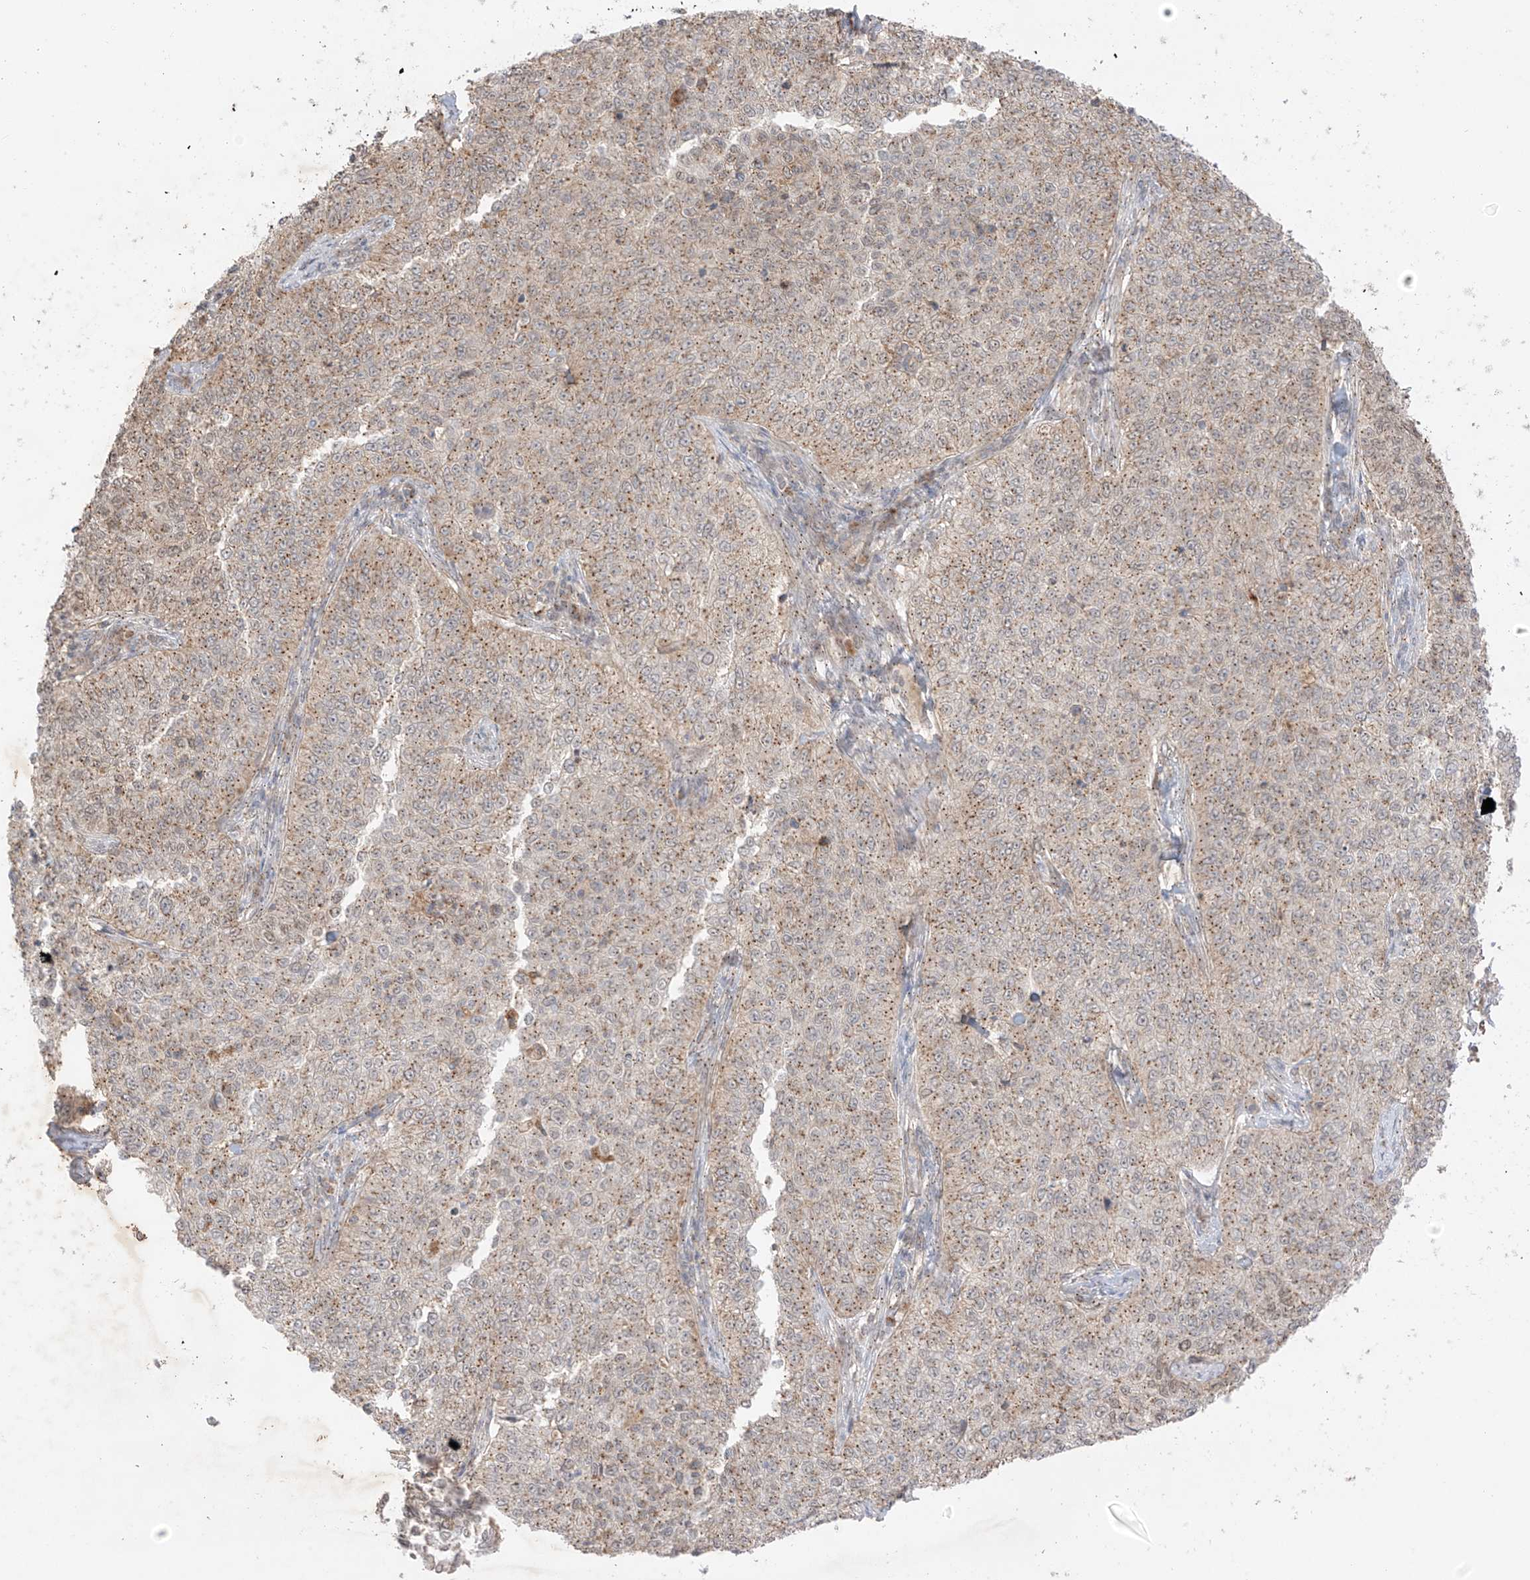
{"staining": {"intensity": "moderate", "quantity": ">75%", "location": "cytoplasmic/membranous"}, "tissue": "cervical cancer", "cell_type": "Tumor cells", "image_type": "cancer", "snomed": [{"axis": "morphology", "description": "Squamous cell carcinoma, NOS"}, {"axis": "topography", "description": "Cervix"}], "caption": "Immunohistochemical staining of human cervical squamous cell carcinoma exhibits moderate cytoplasmic/membranous protein expression in about >75% of tumor cells. The staining was performed using DAB to visualize the protein expression in brown, while the nuclei were stained in blue with hematoxylin (Magnification: 20x).", "gene": "N4BP3", "patient": {"sex": "female", "age": 35}}